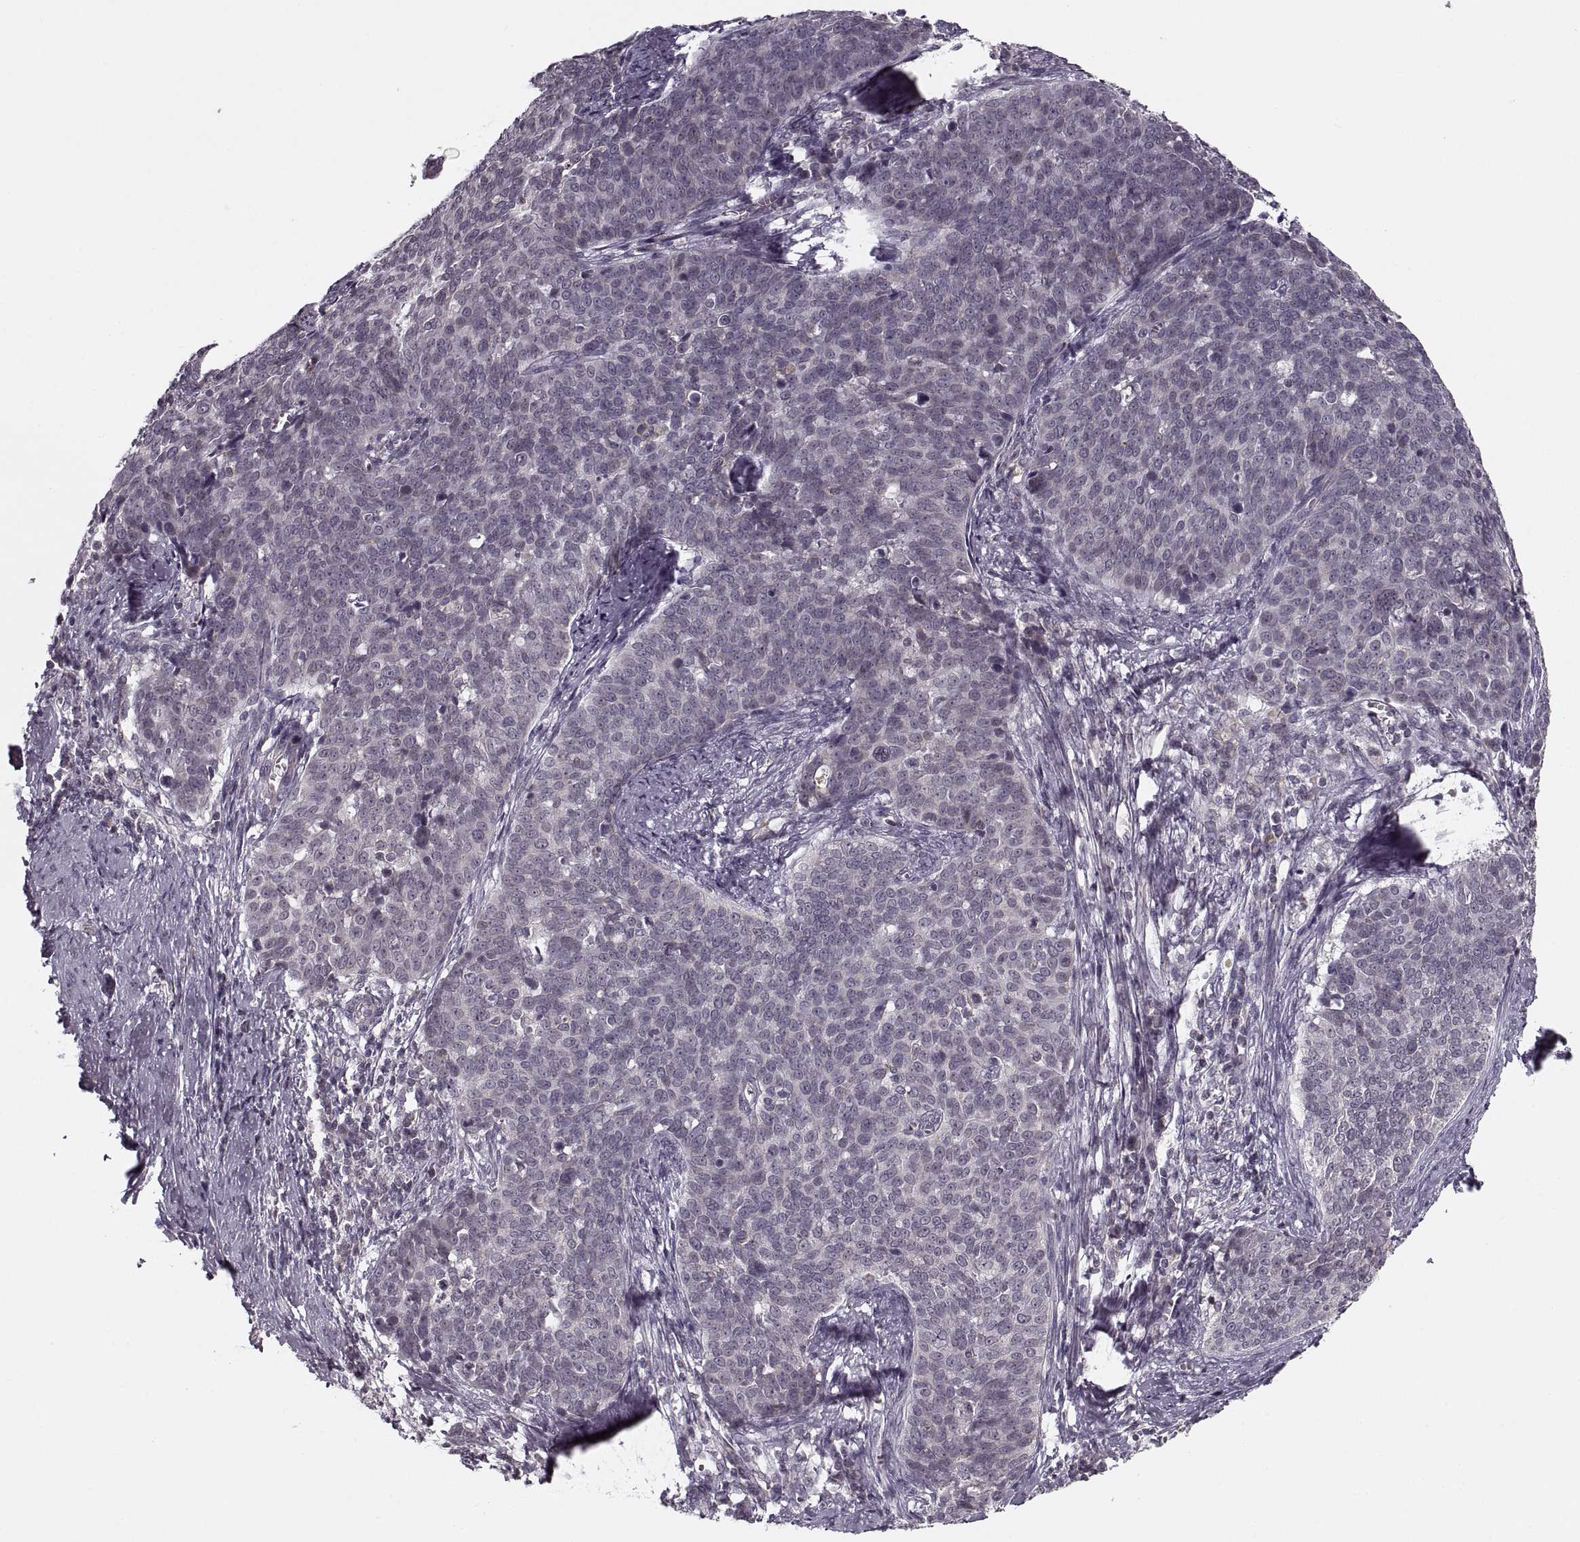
{"staining": {"intensity": "negative", "quantity": "none", "location": "none"}, "tissue": "cervical cancer", "cell_type": "Tumor cells", "image_type": "cancer", "snomed": [{"axis": "morphology", "description": "Squamous cell carcinoma, NOS"}, {"axis": "topography", "description": "Cervix"}], "caption": "The immunohistochemistry (IHC) micrograph has no significant expression in tumor cells of squamous cell carcinoma (cervical) tissue. Brightfield microscopy of immunohistochemistry stained with DAB (3,3'-diaminobenzidine) (brown) and hematoxylin (blue), captured at high magnification.", "gene": "ASIC3", "patient": {"sex": "female", "age": 39}}